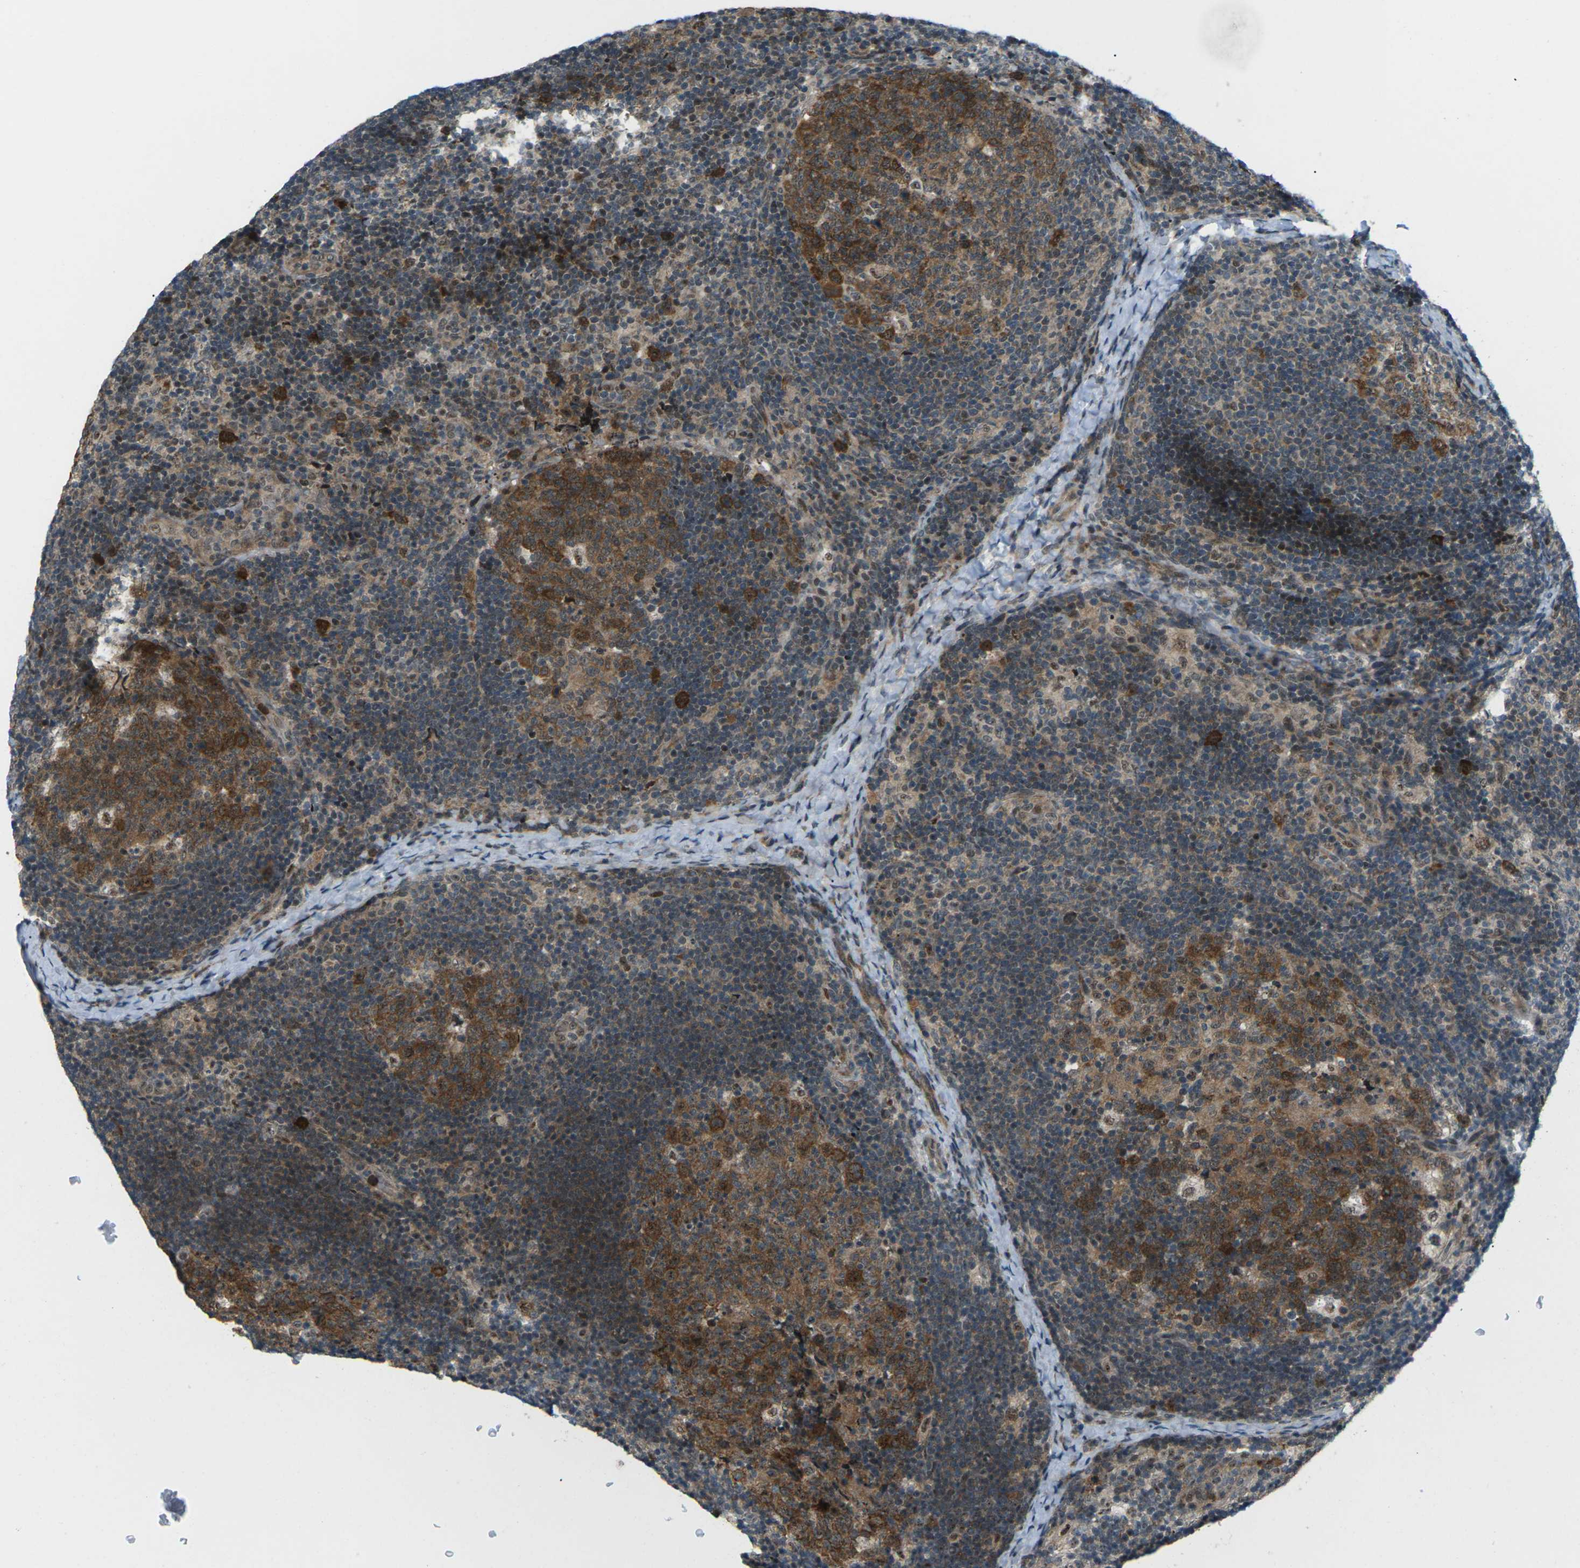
{"staining": {"intensity": "moderate", "quantity": ">75%", "location": "cytoplasmic/membranous,nuclear"}, "tissue": "lymph node", "cell_type": "Germinal center cells", "image_type": "normal", "snomed": [{"axis": "morphology", "description": "Normal tissue, NOS"}, {"axis": "topography", "description": "Lymph node"}], "caption": "Immunohistochemical staining of benign human lymph node displays >75% levels of moderate cytoplasmic/membranous,nuclear protein staining in about >75% of germinal center cells. (DAB = brown stain, brightfield microscopy at high magnification).", "gene": "UBE2S", "patient": {"sex": "female", "age": 14}}